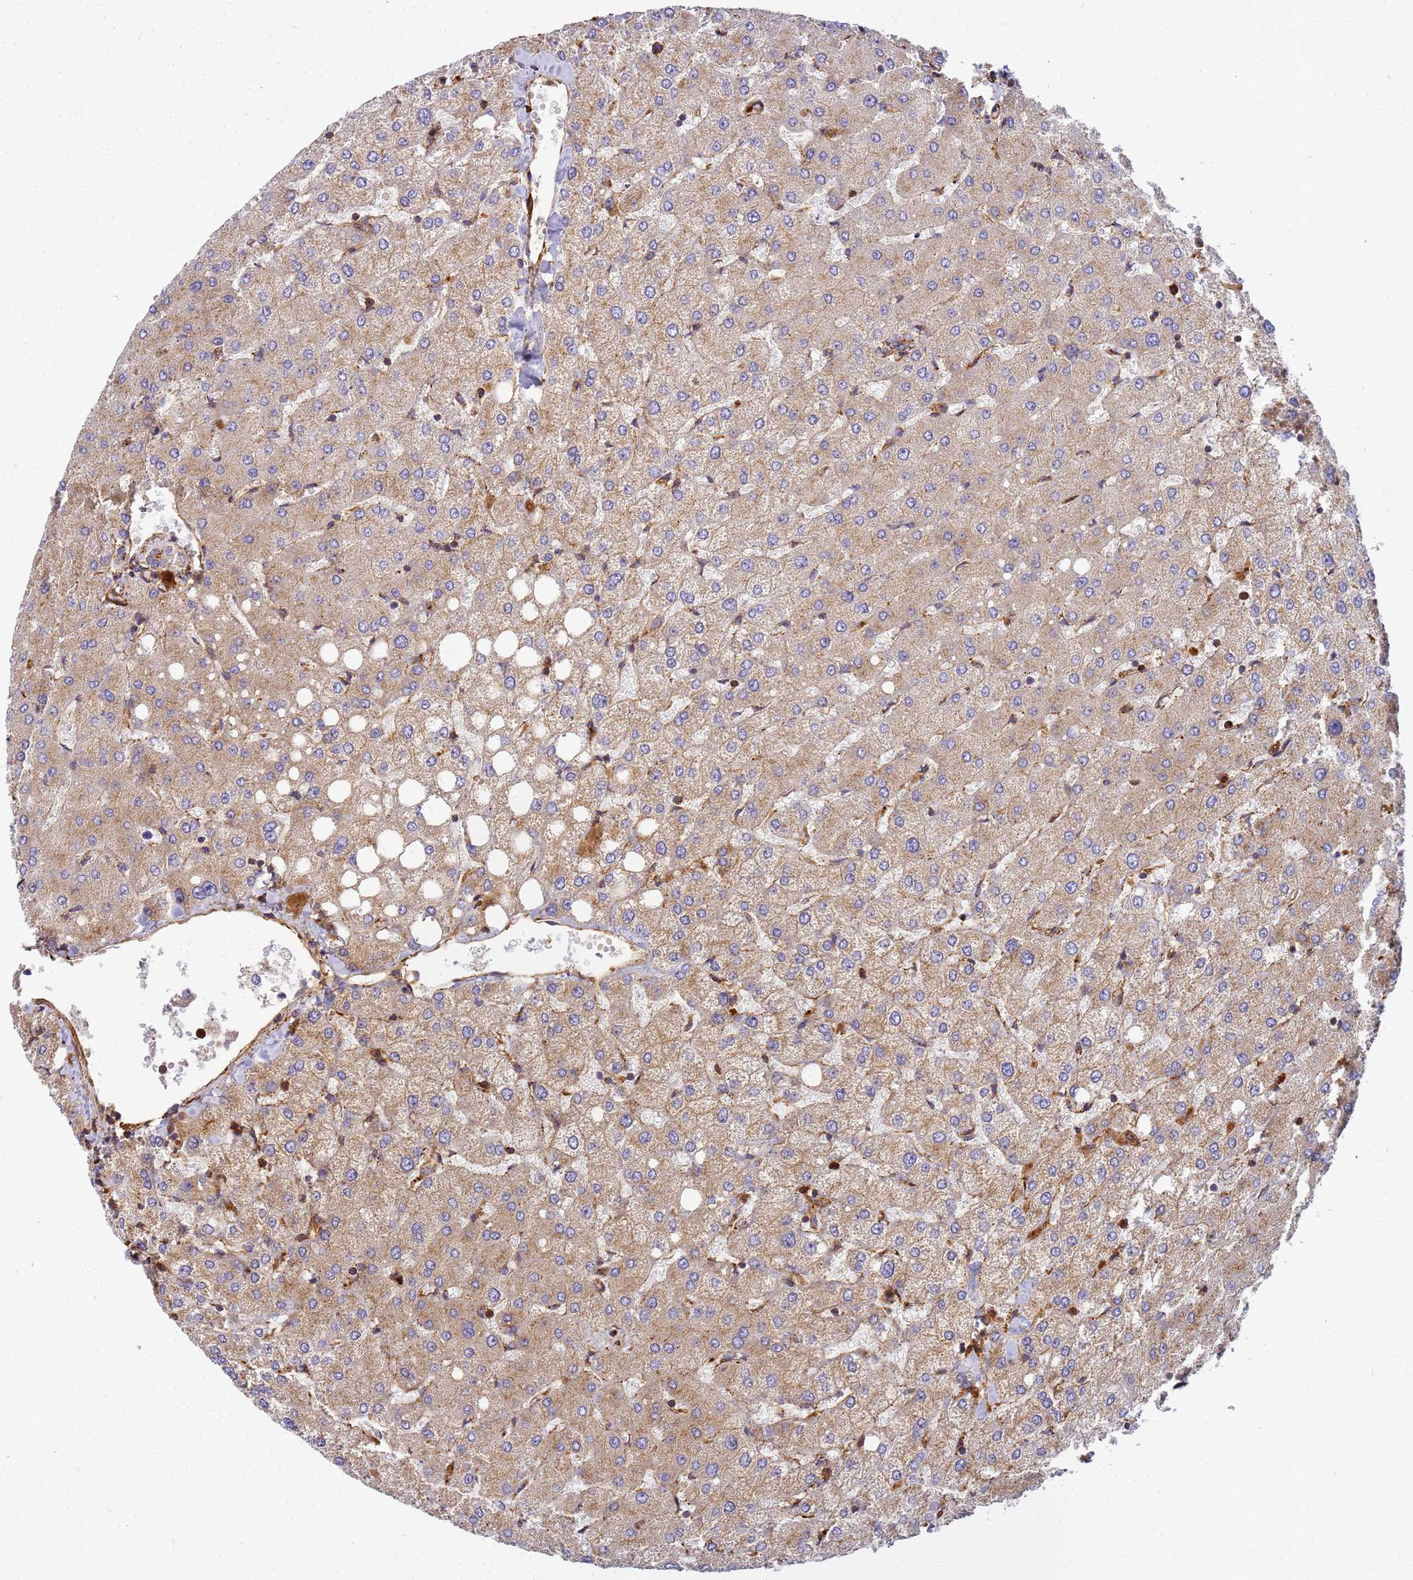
{"staining": {"intensity": "negative", "quantity": "none", "location": "none"}, "tissue": "liver", "cell_type": "Cholangiocytes", "image_type": "normal", "snomed": [{"axis": "morphology", "description": "Normal tissue, NOS"}, {"axis": "topography", "description": "Liver"}], "caption": "Human liver stained for a protein using IHC reveals no staining in cholangiocytes.", "gene": "C2CD5", "patient": {"sex": "female", "age": 54}}